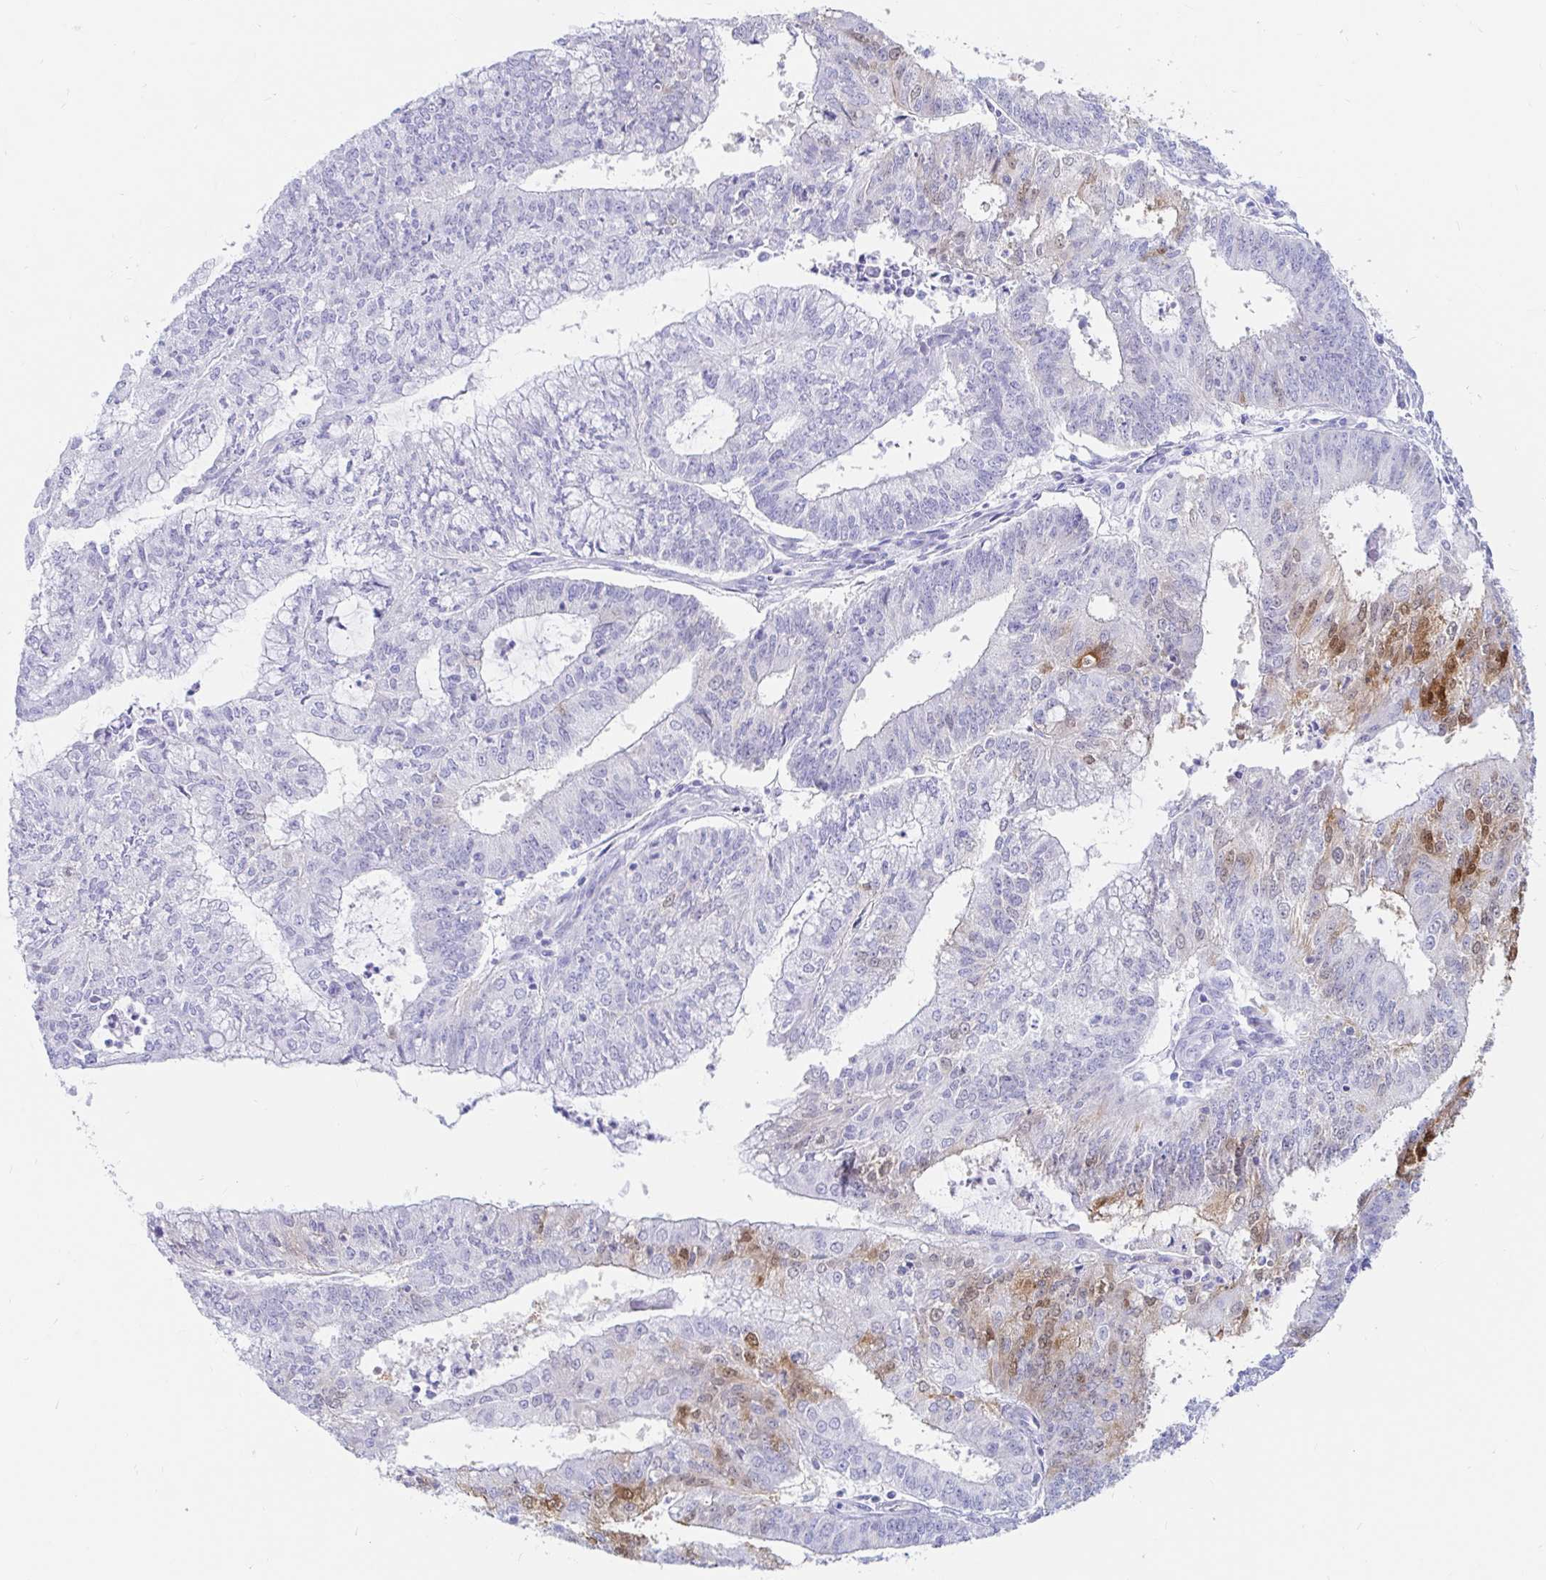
{"staining": {"intensity": "moderate", "quantity": "<25%", "location": "cytoplasmic/membranous,nuclear"}, "tissue": "endometrial cancer", "cell_type": "Tumor cells", "image_type": "cancer", "snomed": [{"axis": "morphology", "description": "Adenocarcinoma, NOS"}, {"axis": "topography", "description": "Endometrium"}], "caption": "A low amount of moderate cytoplasmic/membranous and nuclear staining is appreciated in approximately <25% of tumor cells in adenocarcinoma (endometrial) tissue.", "gene": "PPP1R1B", "patient": {"sex": "female", "age": 61}}